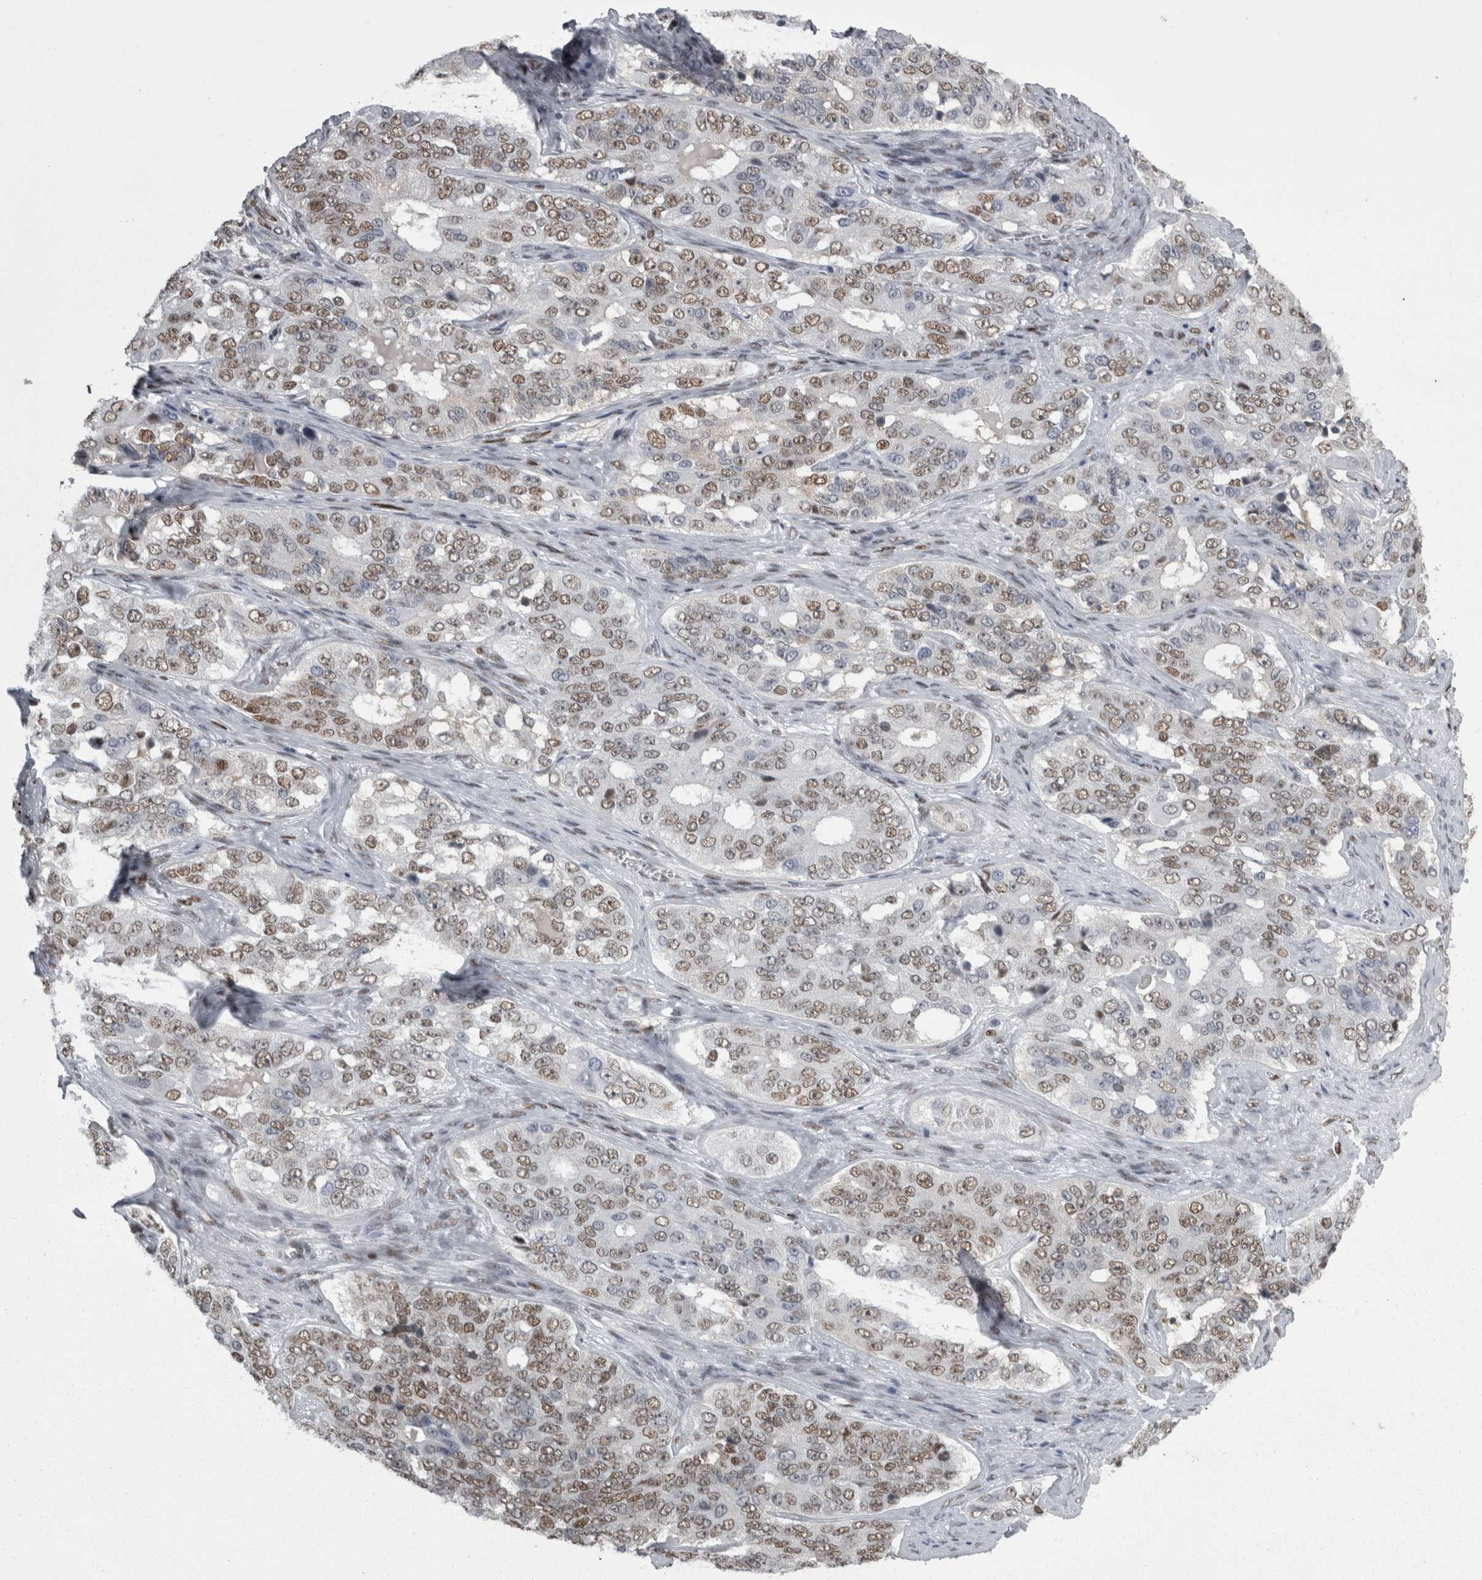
{"staining": {"intensity": "weak", "quantity": ">75%", "location": "nuclear"}, "tissue": "ovarian cancer", "cell_type": "Tumor cells", "image_type": "cancer", "snomed": [{"axis": "morphology", "description": "Carcinoma, endometroid"}, {"axis": "topography", "description": "Ovary"}], "caption": "Ovarian cancer (endometroid carcinoma) stained with a protein marker exhibits weak staining in tumor cells.", "gene": "C1orf54", "patient": {"sex": "female", "age": 51}}